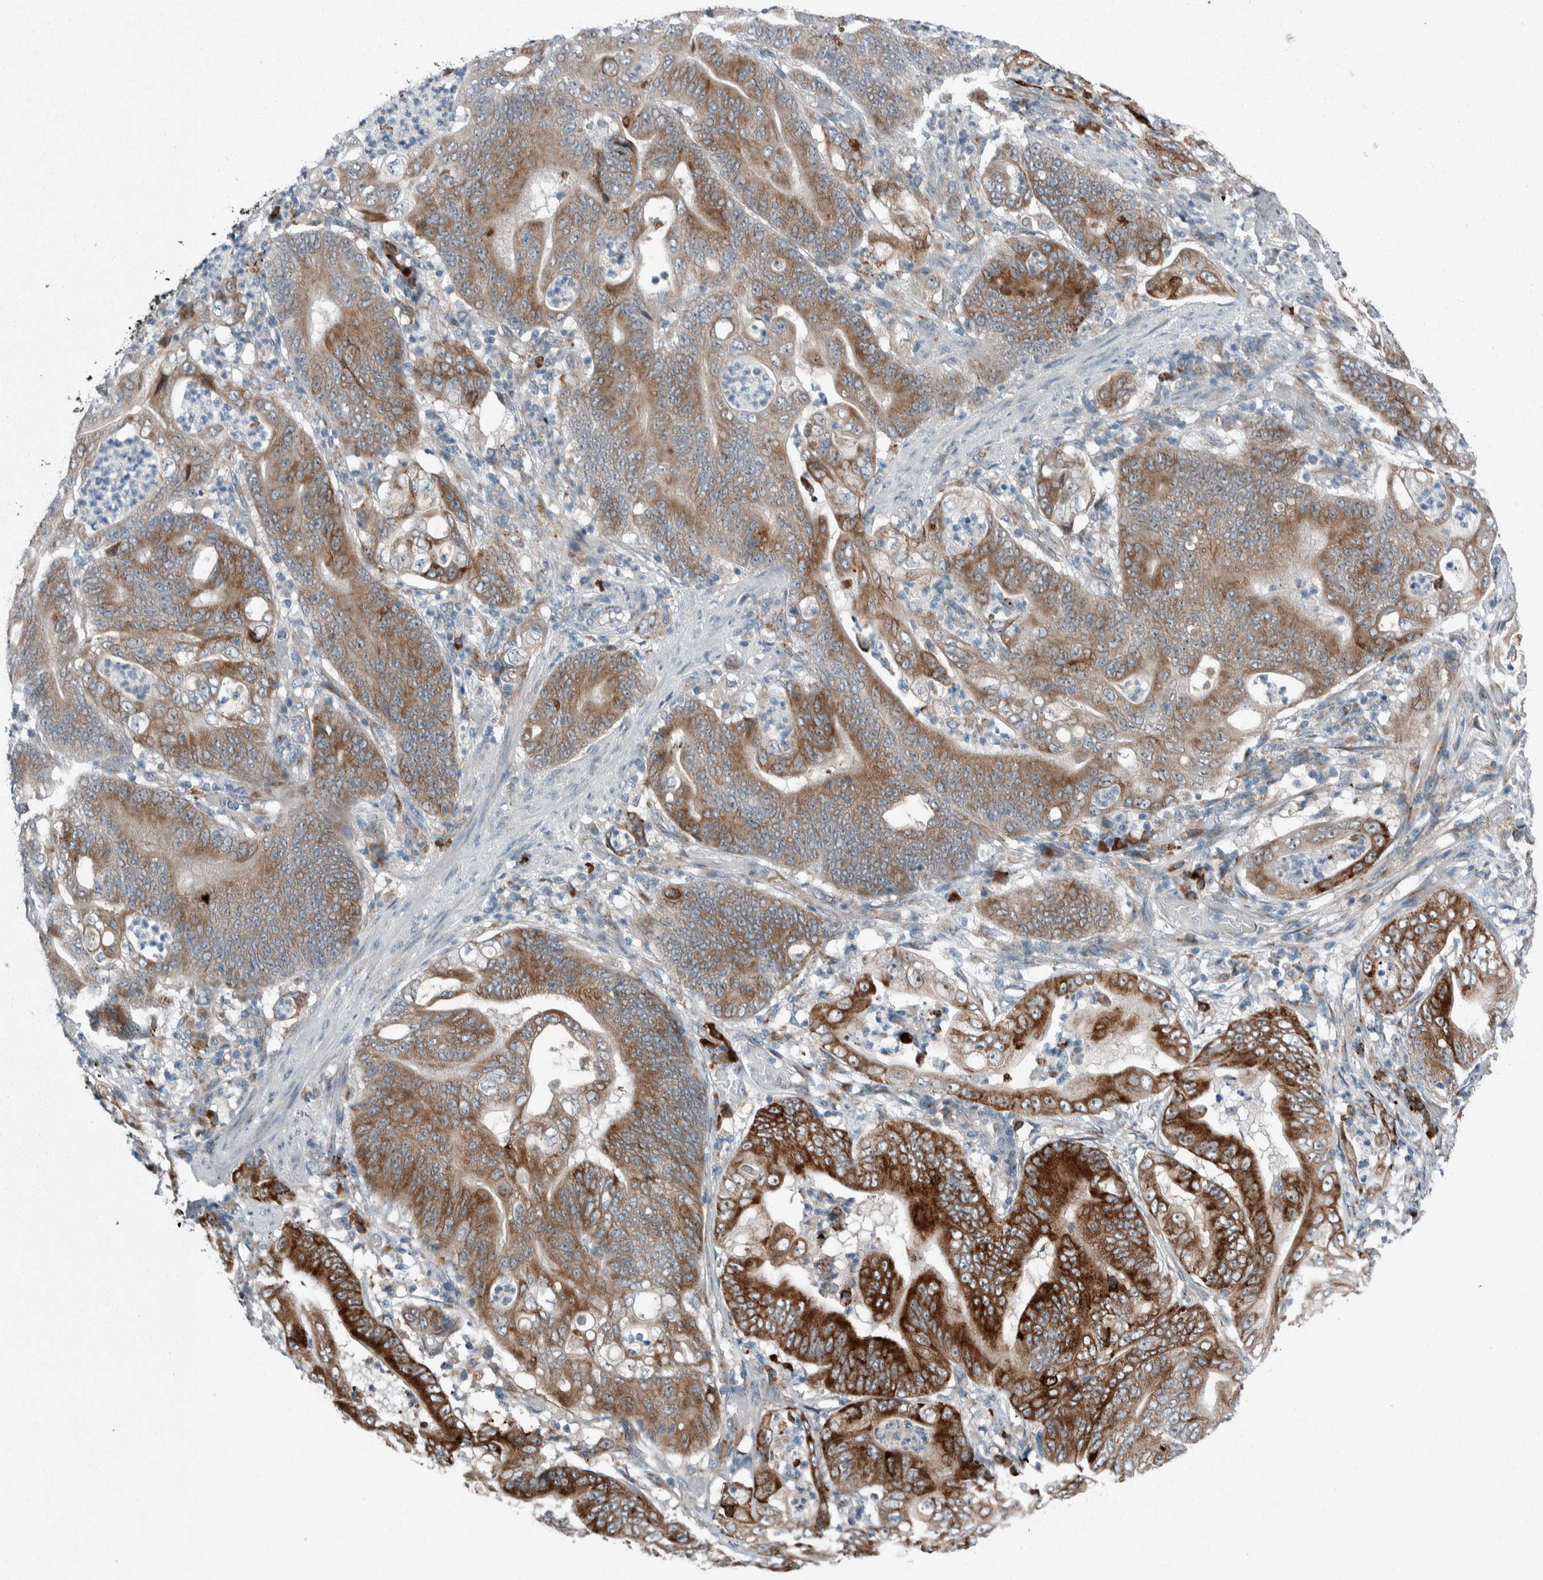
{"staining": {"intensity": "strong", "quantity": ">75%", "location": "cytoplasmic/membranous"}, "tissue": "stomach cancer", "cell_type": "Tumor cells", "image_type": "cancer", "snomed": [{"axis": "morphology", "description": "Adenocarcinoma, NOS"}, {"axis": "topography", "description": "Stomach"}], "caption": "IHC micrograph of neoplastic tissue: human stomach cancer stained using immunohistochemistry reveals high levels of strong protein expression localized specifically in the cytoplasmic/membranous of tumor cells, appearing as a cytoplasmic/membranous brown color.", "gene": "USP25", "patient": {"sex": "female", "age": 73}}